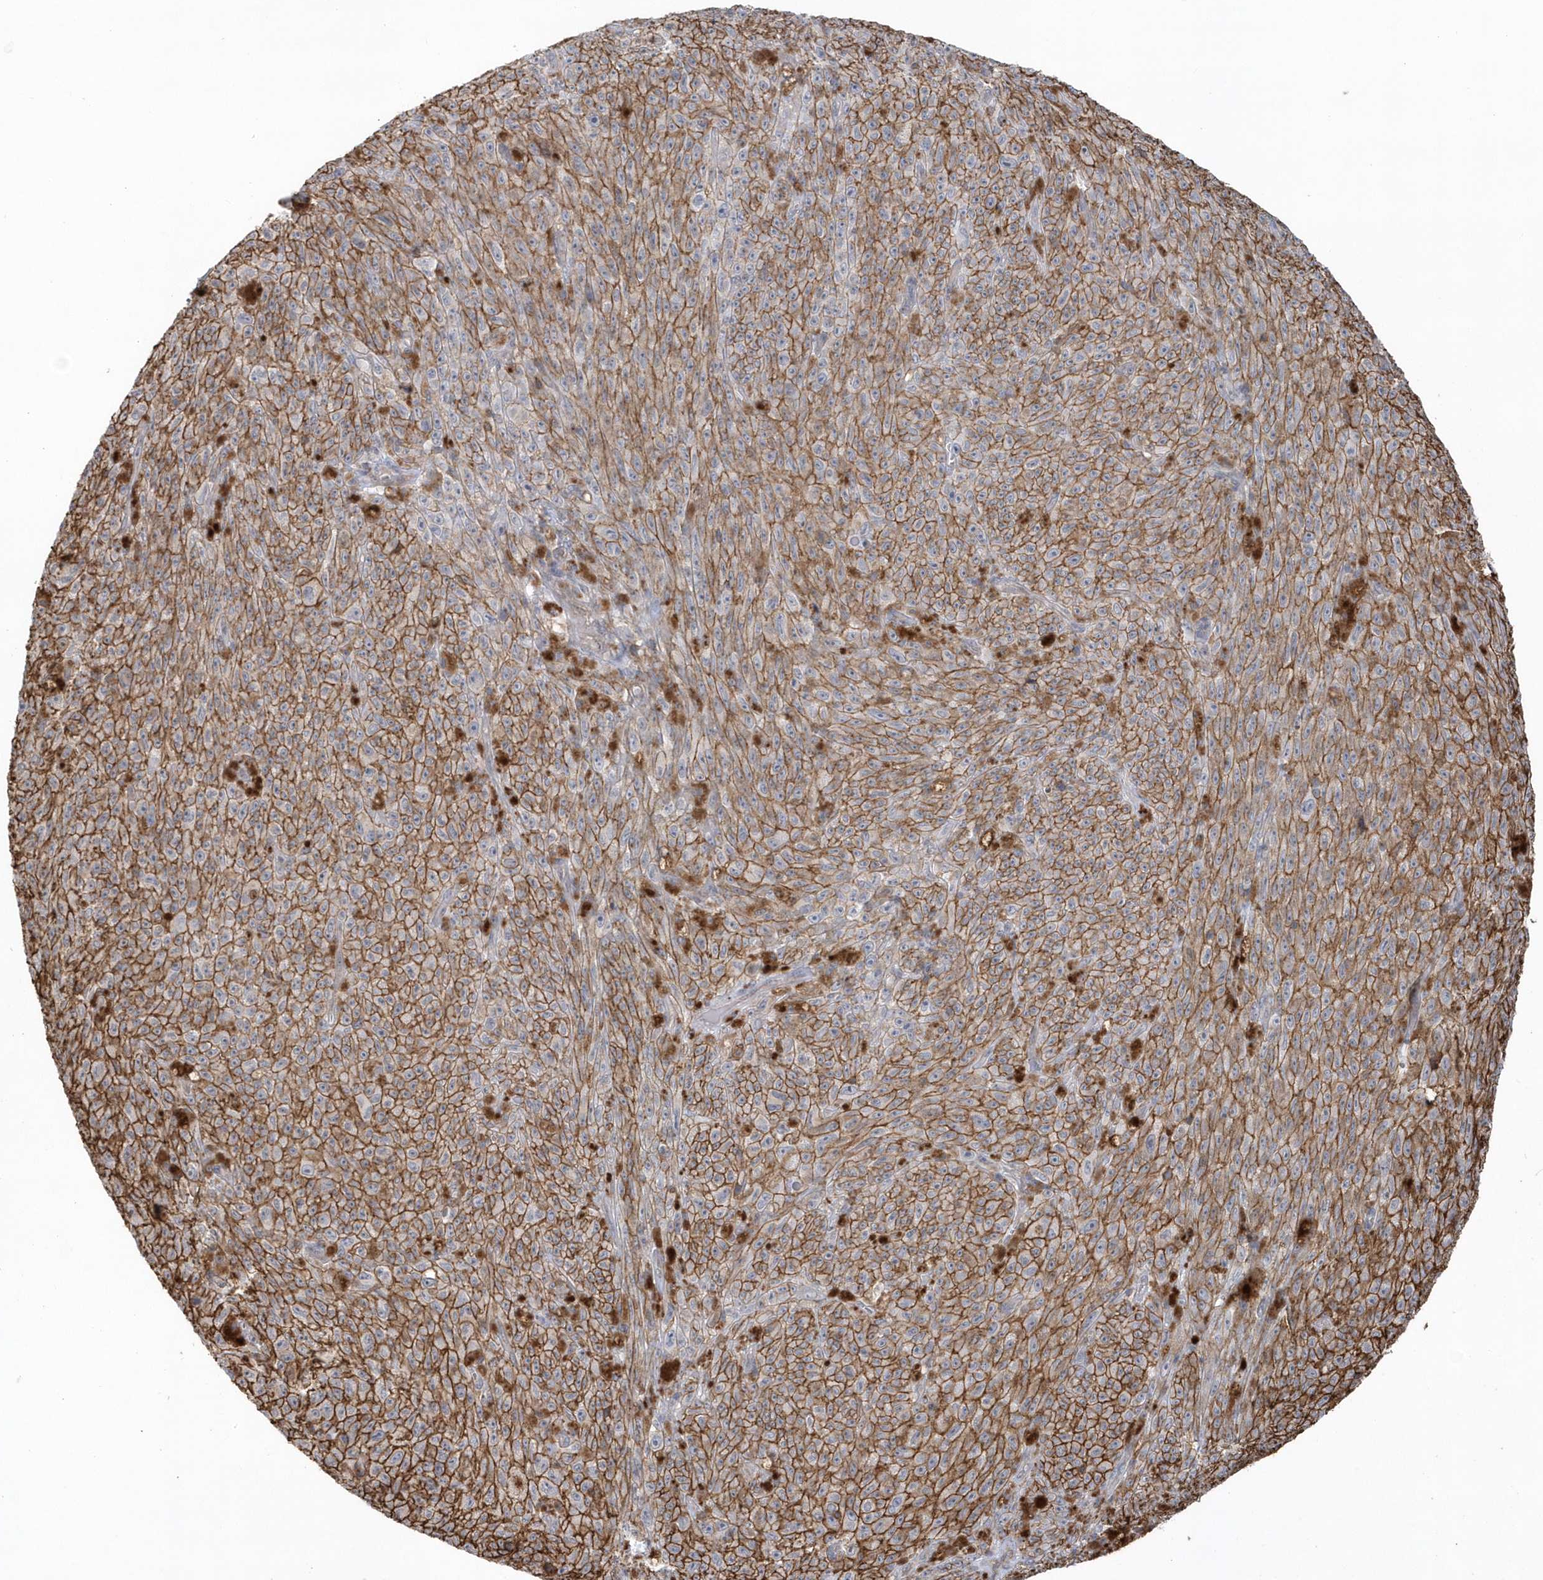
{"staining": {"intensity": "moderate", "quantity": ">75%", "location": "cytoplasmic/membranous"}, "tissue": "melanoma", "cell_type": "Tumor cells", "image_type": "cancer", "snomed": [{"axis": "morphology", "description": "Malignant melanoma, NOS"}, {"axis": "topography", "description": "Skin"}], "caption": "IHC of human malignant melanoma reveals medium levels of moderate cytoplasmic/membranous positivity in approximately >75% of tumor cells.", "gene": "CRIP3", "patient": {"sex": "female", "age": 82}}